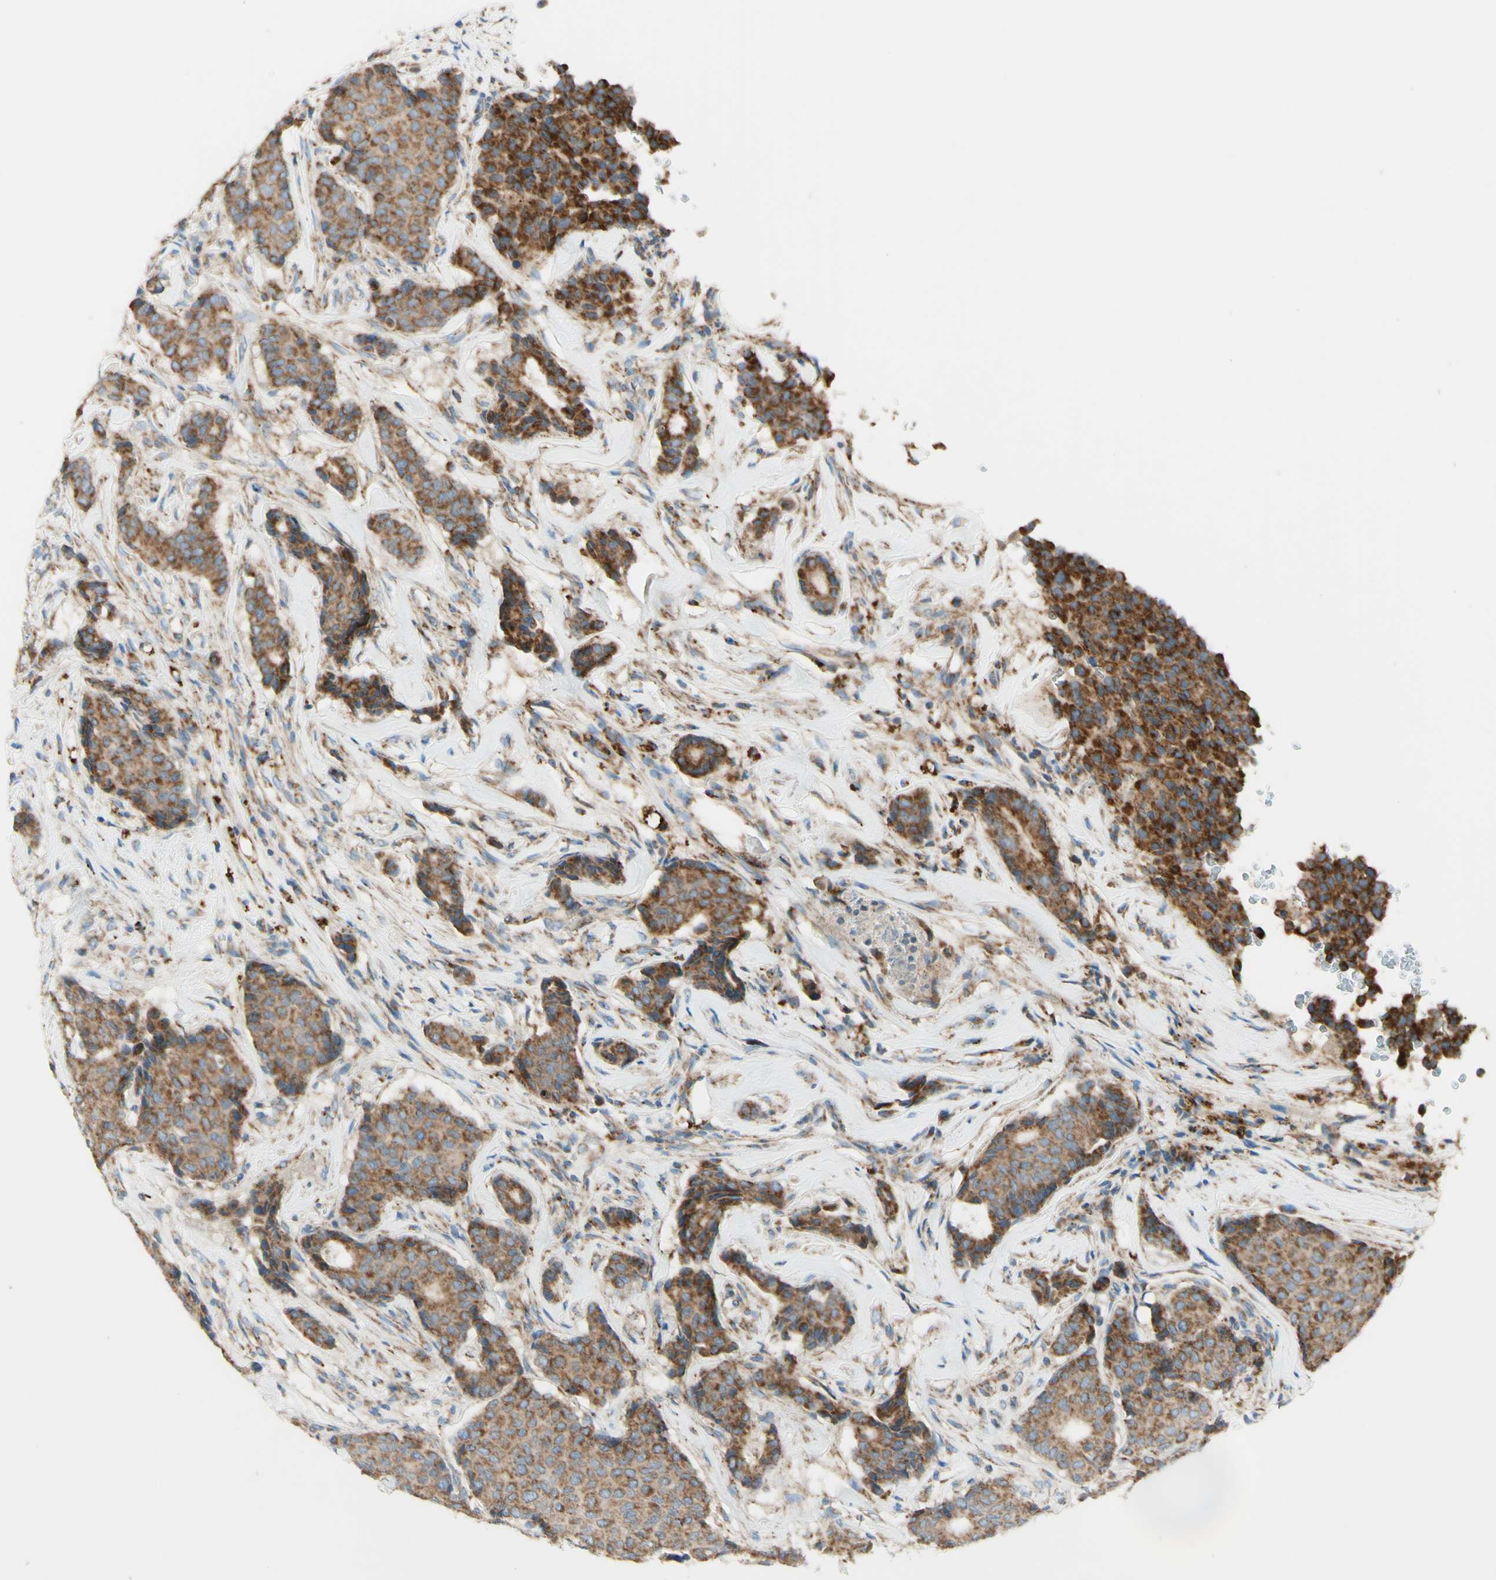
{"staining": {"intensity": "strong", "quantity": ">75%", "location": "cytoplasmic/membranous"}, "tissue": "breast cancer", "cell_type": "Tumor cells", "image_type": "cancer", "snomed": [{"axis": "morphology", "description": "Duct carcinoma"}, {"axis": "topography", "description": "Breast"}], "caption": "Breast cancer (invasive ductal carcinoma) tissue demonstrates strong cytoplasmic/membranous expression in approximately >75% of tumor cells, visualized by immunohistochemistry.", "gene": "ARMC10", "patient": {"sex": "female", "age": 75}}